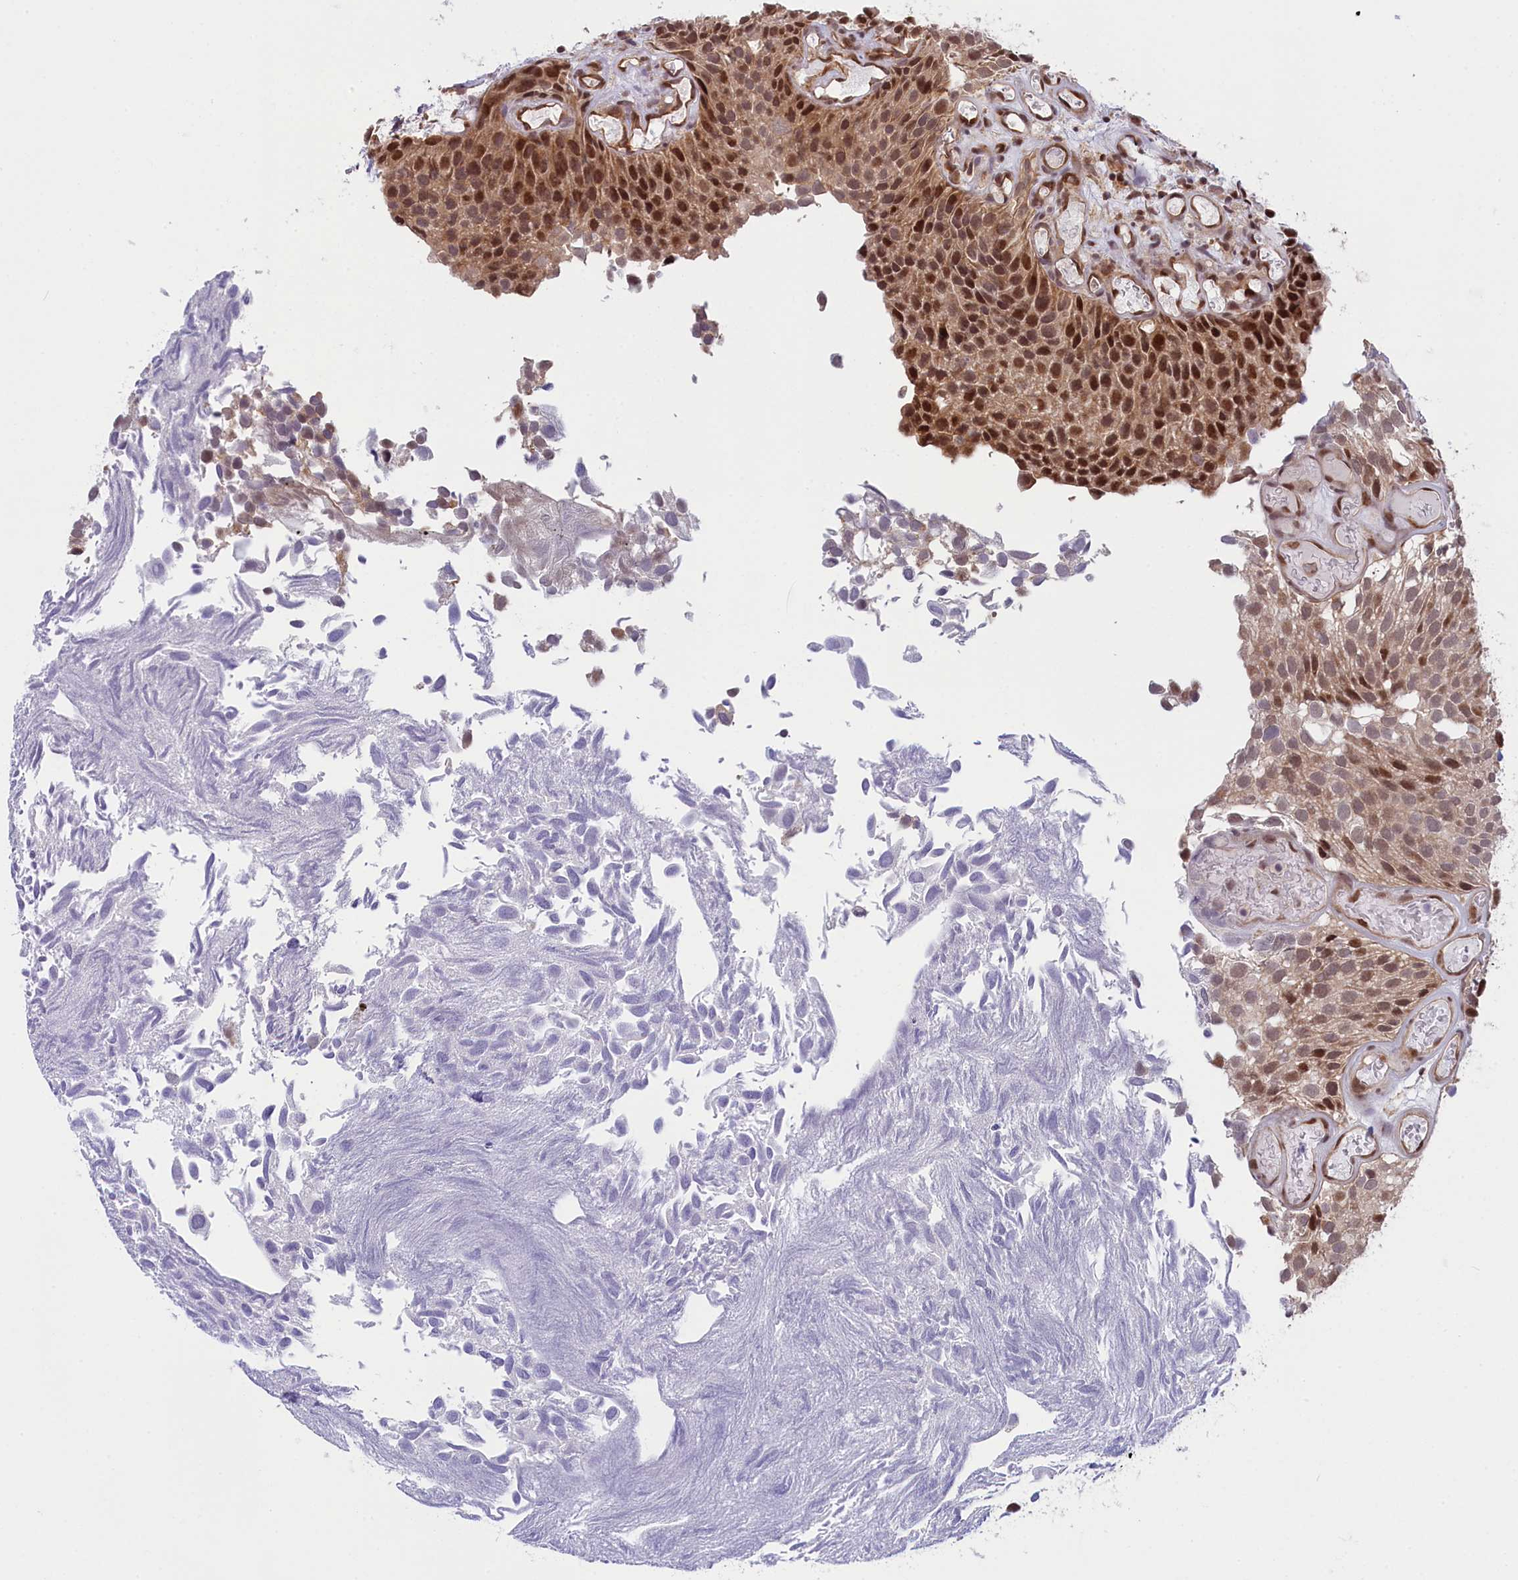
{"staining": {"intensity": "moderate", "quantity": "25%-75%", "location": "nuclear"}, "tissue": "urothelial cancer", "cell_type": "Tumor cells", "image_type": "cancer", "snomed": [{"axis": "morphology", "description": "Urothelial carcinoma, Low grade"}, {"axis": "topography", "description": "Urinary bladder"}], "caption": "Brown immunohistochemical staining in urothelial carcinoma (low-grade) shows moderate nuclear positivity in approximately 25%-75% of tumor cells.", "gene": "FCHO1", "patient": {"sex": "male", "age": 89}}